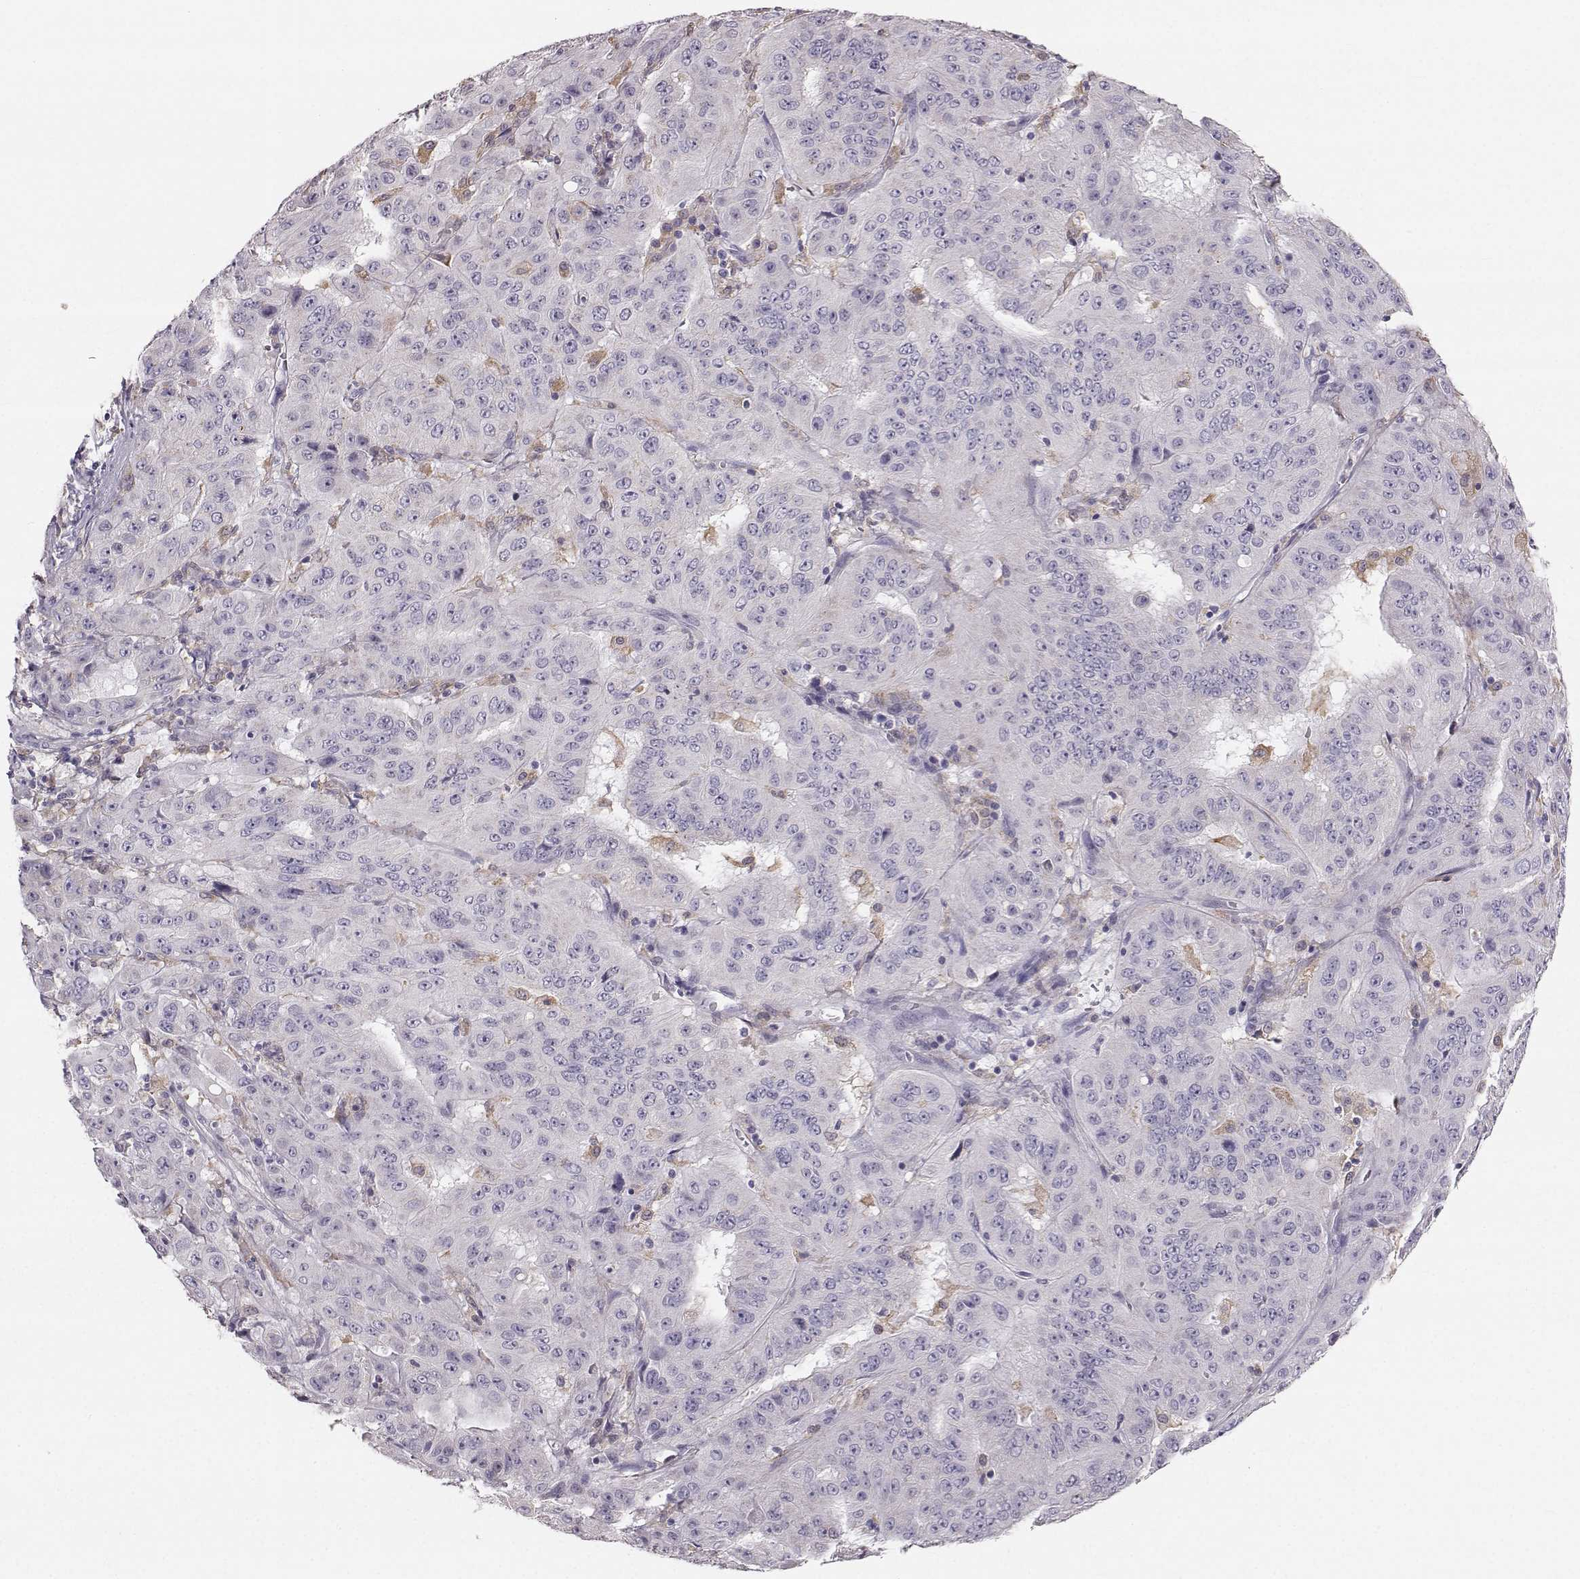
{"staining": {"intensity": "negative", "quantity": "none", "location": "none"}, "tissue": "pancreatic cancer", "cell_type": "Tumor cells", "image_type": "cancer", "snomed": [{"axis": "morphology", "description": "Adenocarcinoma, NOS"}, {"axis": "topography", "description": "Pancreas"}], "caption": "Protein analysis of pancreatic cancer demonstrates no significant staining in tumor cells.", "gene": "RUNDC3A", "patient": {"sex": "male", "age": 63}}